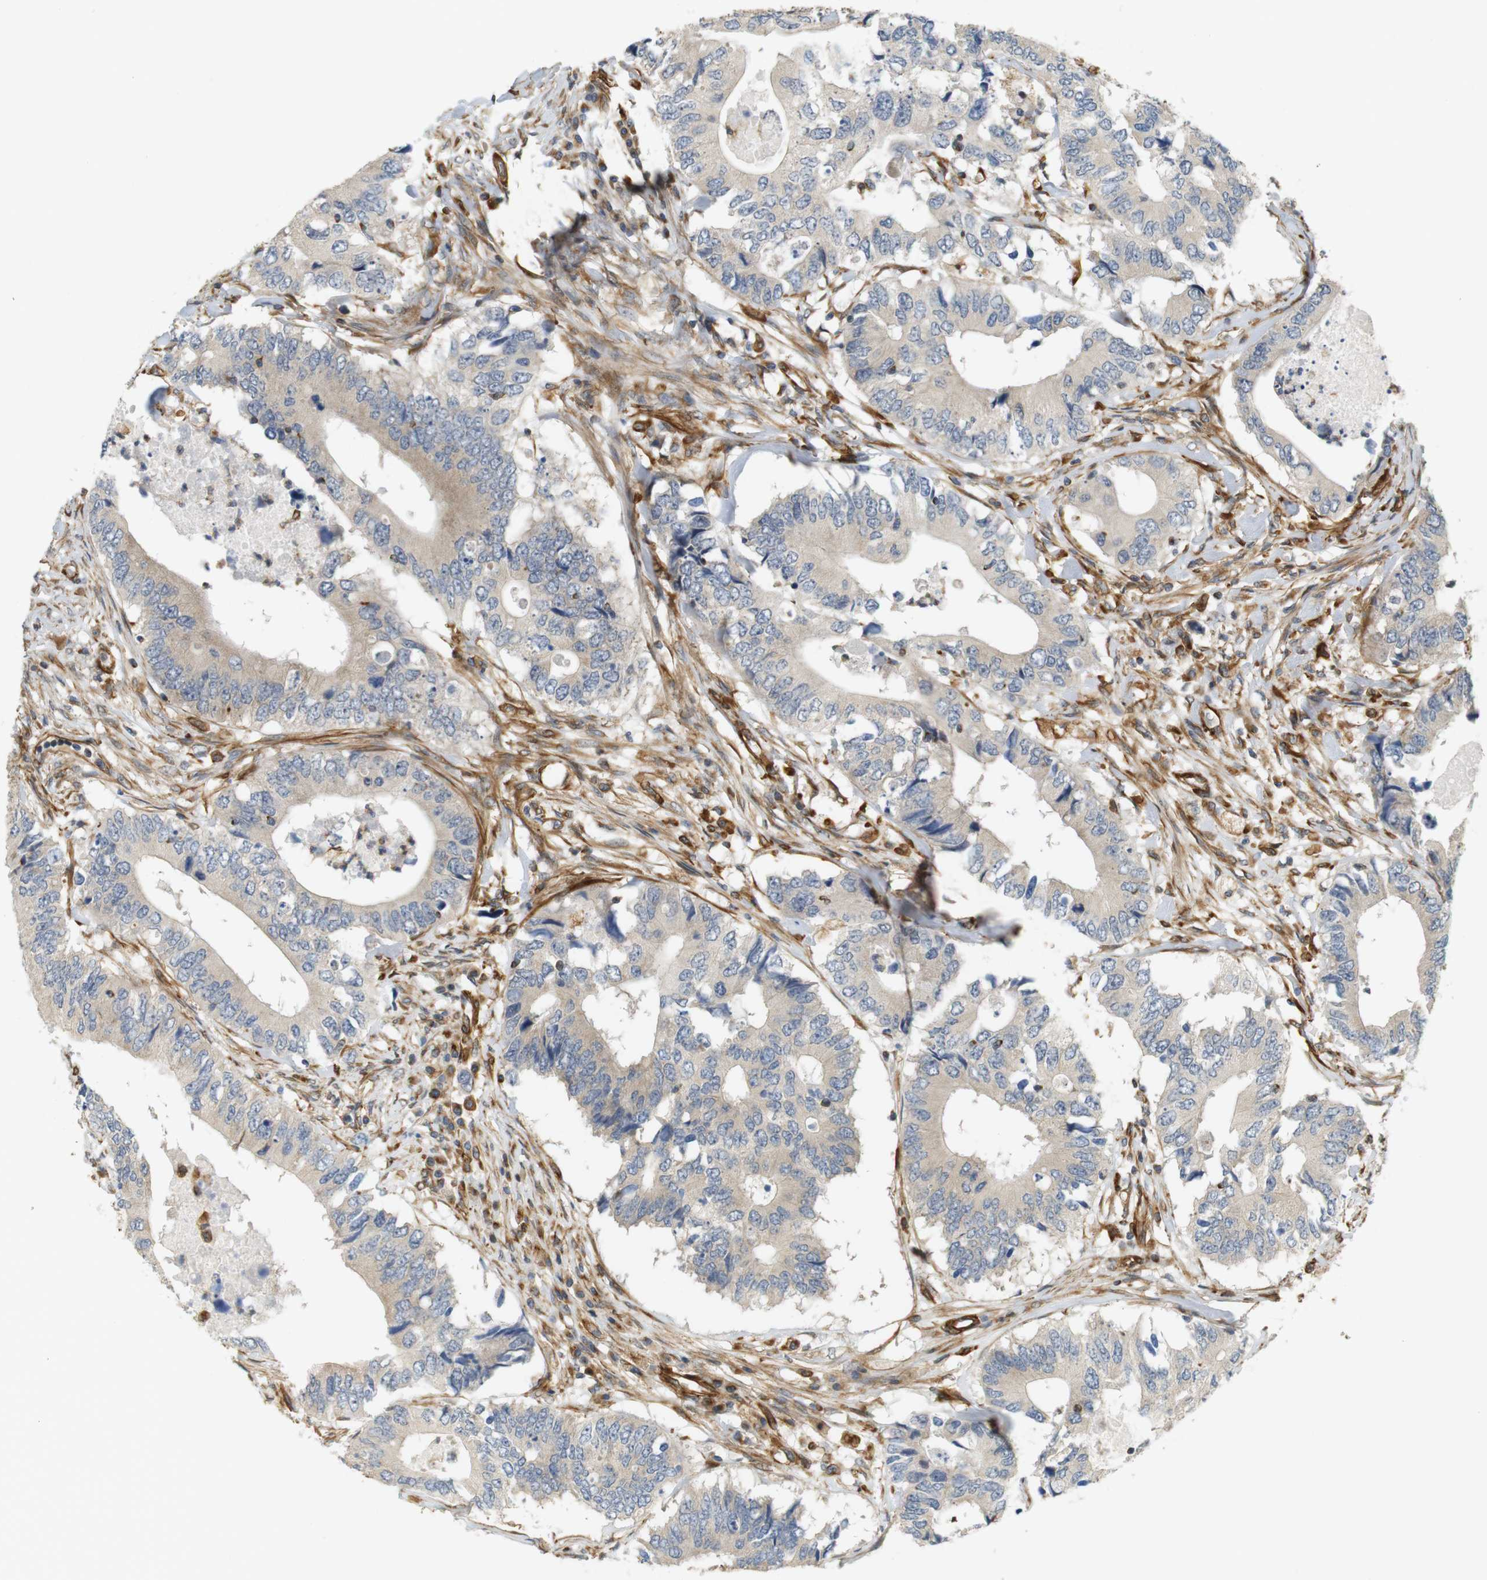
{"staining": {"intensity": "negative", "quantity": "none", "location": "none"}, "tissue": "colorectal cancer", "cell_type": "Tumor cells", "image_type": "cancer", "snomed": [{"axis": "morphology", "description": "Adenocarcinoma, NOS"}, {"axis": "topography", "description": "Colon"}], "caption": "Colorectal cancer (adenocarcinoma) was stained to show a protein in brown. There is no significant expression in tumor cells.", "gene": "CYTH3", "patient": {"sex": "male", "age": 71}}